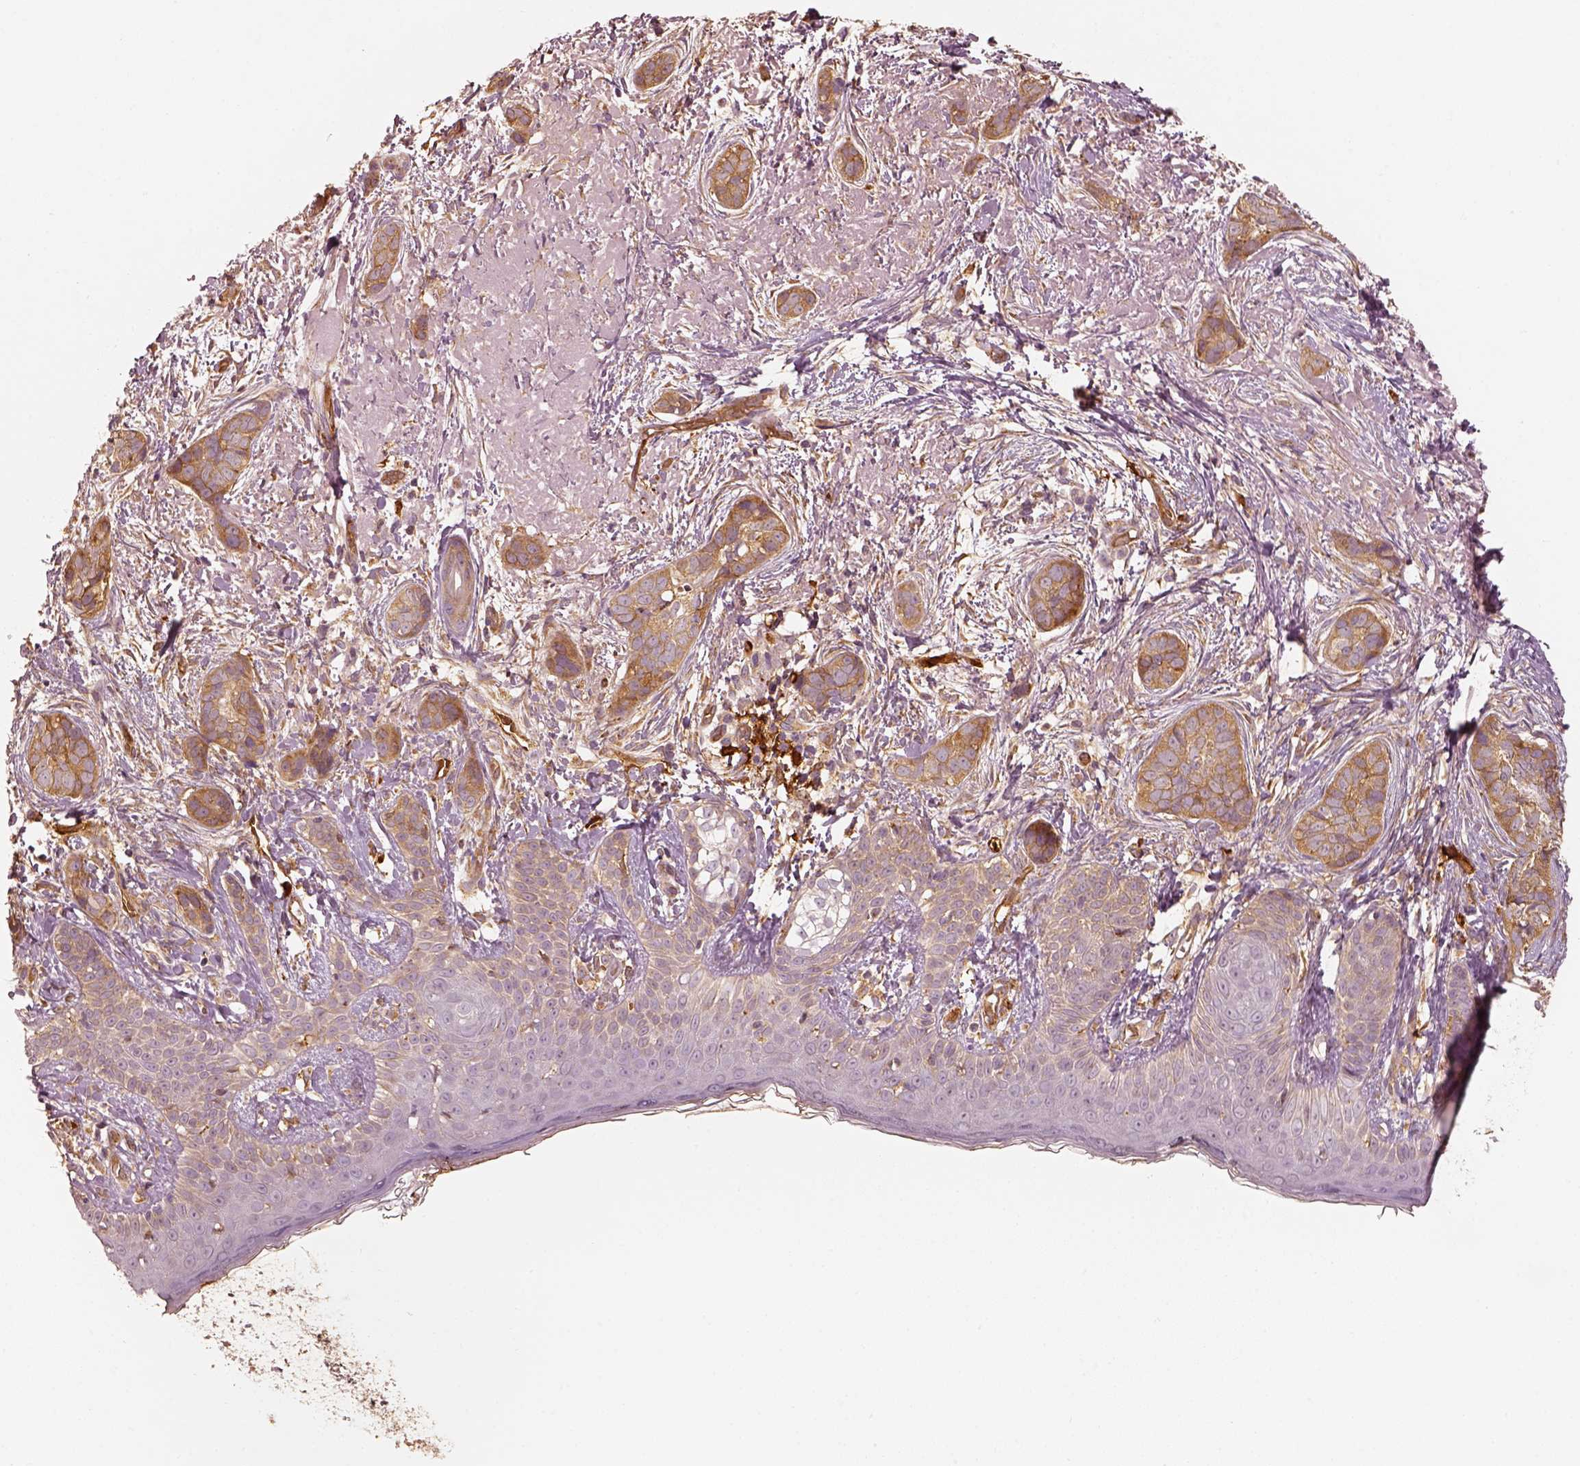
{"staining": {"intensity": "moderate", "quantity": ">75%", "location": "cytoplasmic/membranous"}, "tissue": "skin cancer", "cell_type": "Tumor cells", "image_type": "cancer", "snomed": [{"axis": "morphology", "description": "Basal cell carcinoma"}, {"axis": "topography", "description": "Skin"}], "caption": "Basal cell carcinoma (skin) tissue demonstrates moderate cytoplasmic/membranous staining in about >75% of tumor cells", "gene": "FSCN1", "patient": {"sex": "male", "age": 87}}